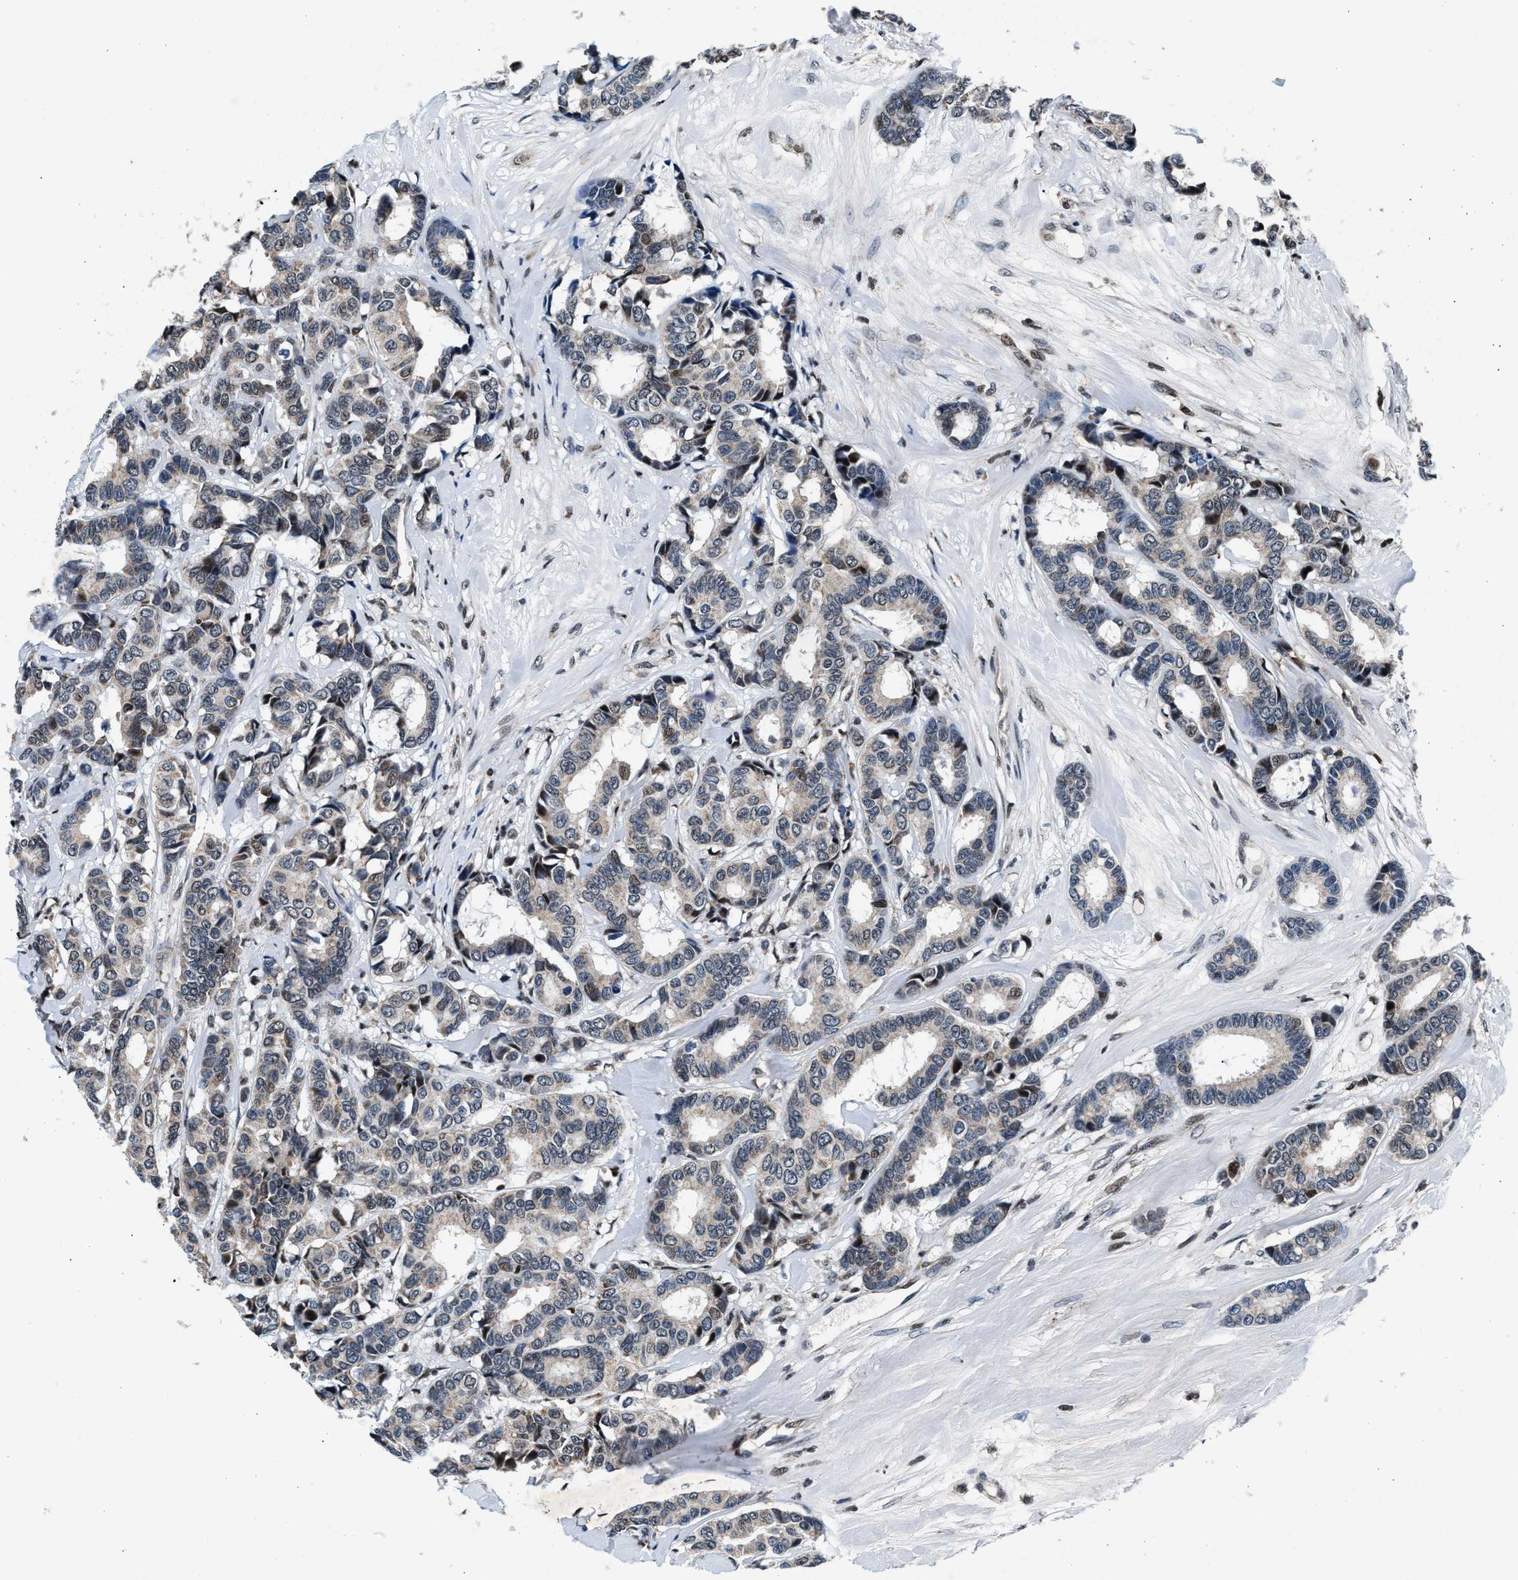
{"staining": {"intensity": "weak", "quantity": "<25%", "location": "nuclear"}, "tissue": "breast cancer", "cell_type": "Tumor cells", "image_type": "cancer", "snomed": [{"axis": "morphology", "description": "Duct carcinoma"}, {"axis": "topography", "description": "Breast"}], "caption": "High magnification brightfield microscopy of breast infiltrating ductal carcinoma stained with DAB (3,3'-diaminobenzidine) (brown) and counterstained with hematoxylin (blue): tumor cells show no significant staining. (IHC, brightfield microscopy, high magnification).", "gene": "PRRC2B", "patient": {"sex": "female", "age": 87}}